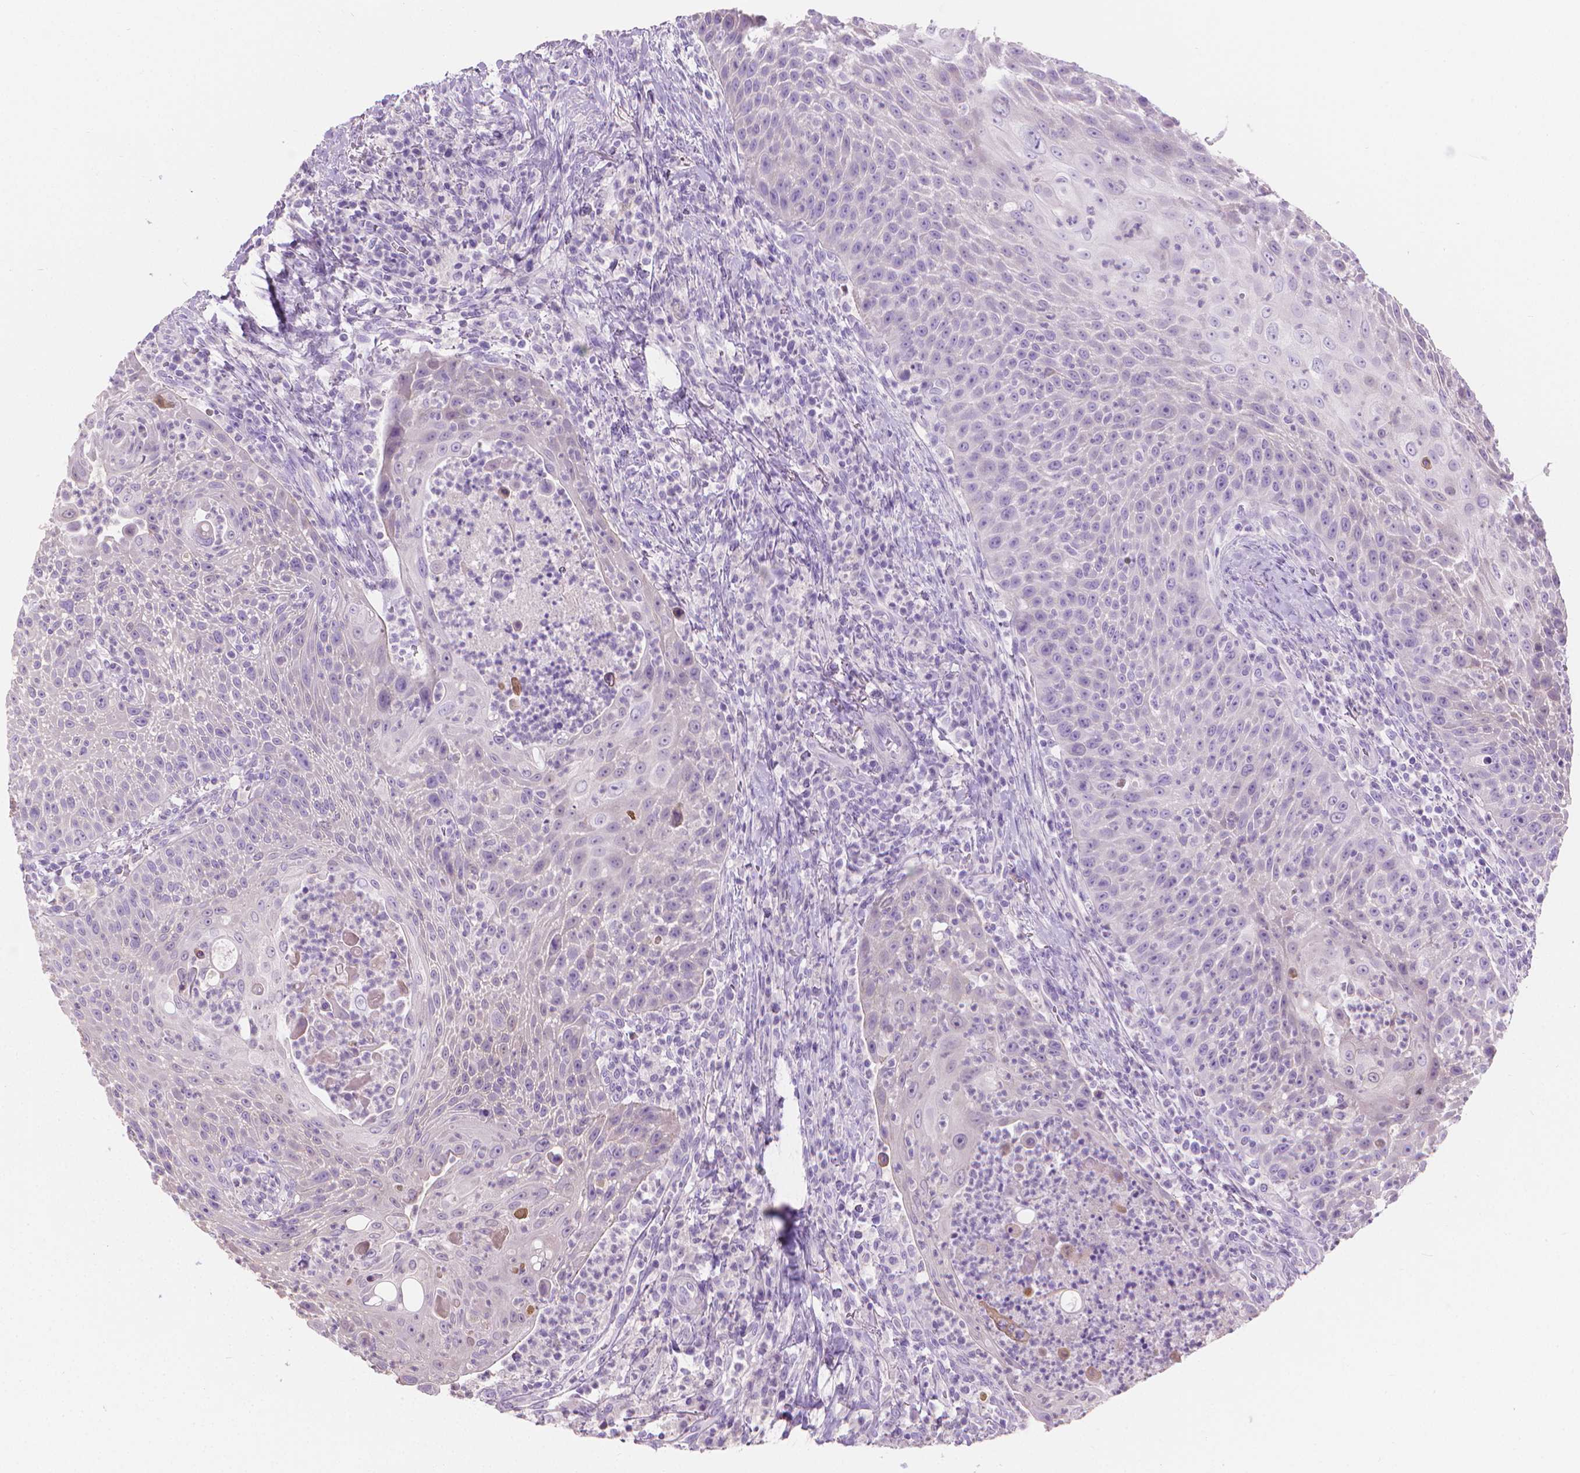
{"staining": {"intensity": "negative", "quantity": "none", "location": "none"}, "tissue": "head and neck cancer", "cell_type": "Tumor cells", "image_type": "cancer", "snomed": [{"axis": "morphology", "description": "Squamous cell carcinoma, NOS"}, {"axis": "topography", "description": "Head-Neck"}], "caption": "An image of squamous cell carcinoma (head and neck) stained for a protein demonstrates no brown staining in tumor cells.", "gene": "CABCOCO1", "patient": {"sex": "male", "age": 69}}